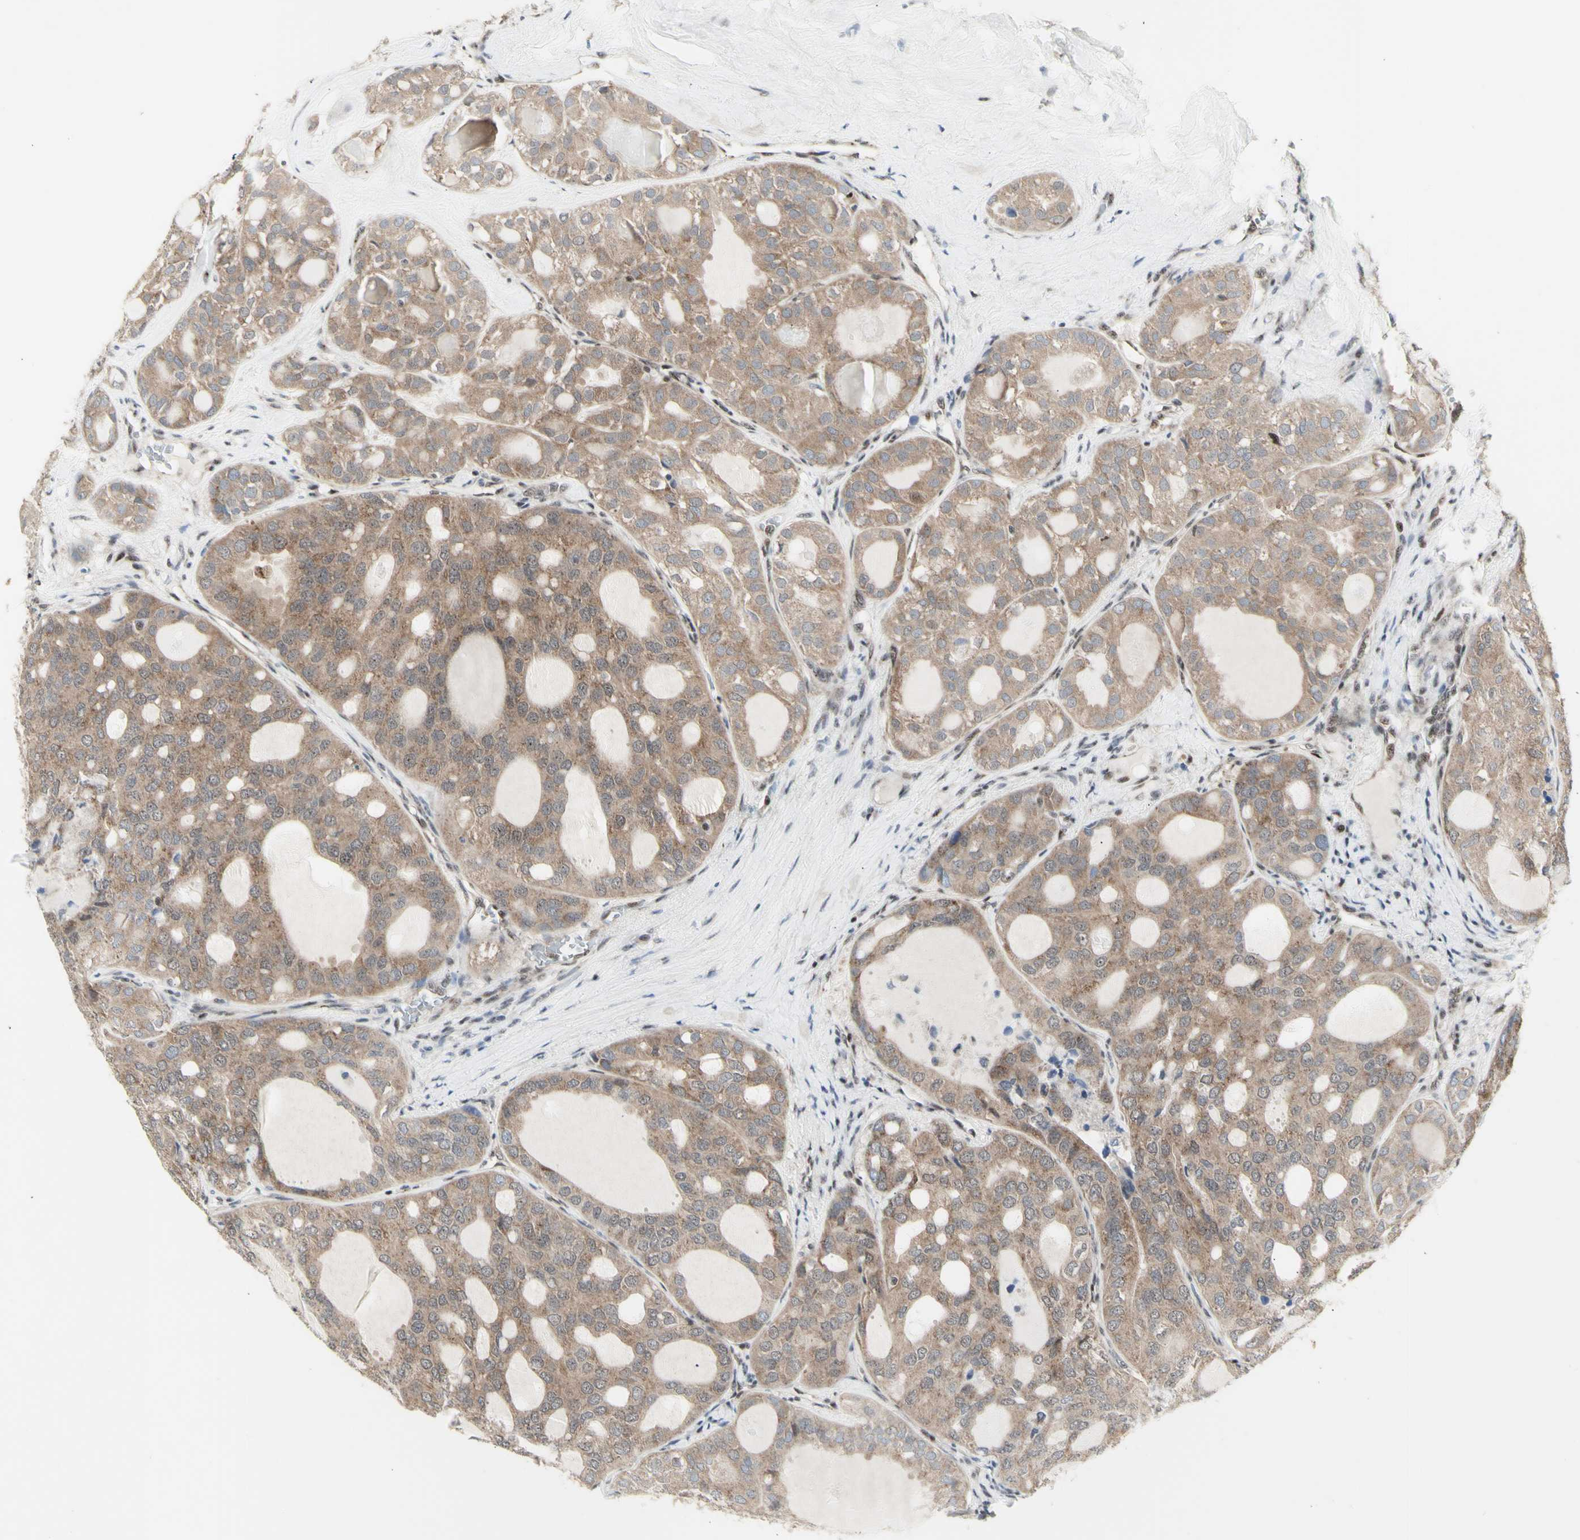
{"staining": {"intensity": "weak", "quantity": ">75%", "location": "cytoplasmic/membranous"}, "tissue": "thyroid cancer", "cell_type": "Tumor cells", "image_type": "cancer", "snomed": [{"axis": "morphology", "description": "Follicular adenoma carcinoma, NOS"}, {"axis": "topography", "description": "Thyroid gland"}], "caption": "Thyroid cancer stained with a protein marker displays weak staining in tumor cells.", "gene": "DHRS7B", "patient": {"sex": "male", "age": 75}}